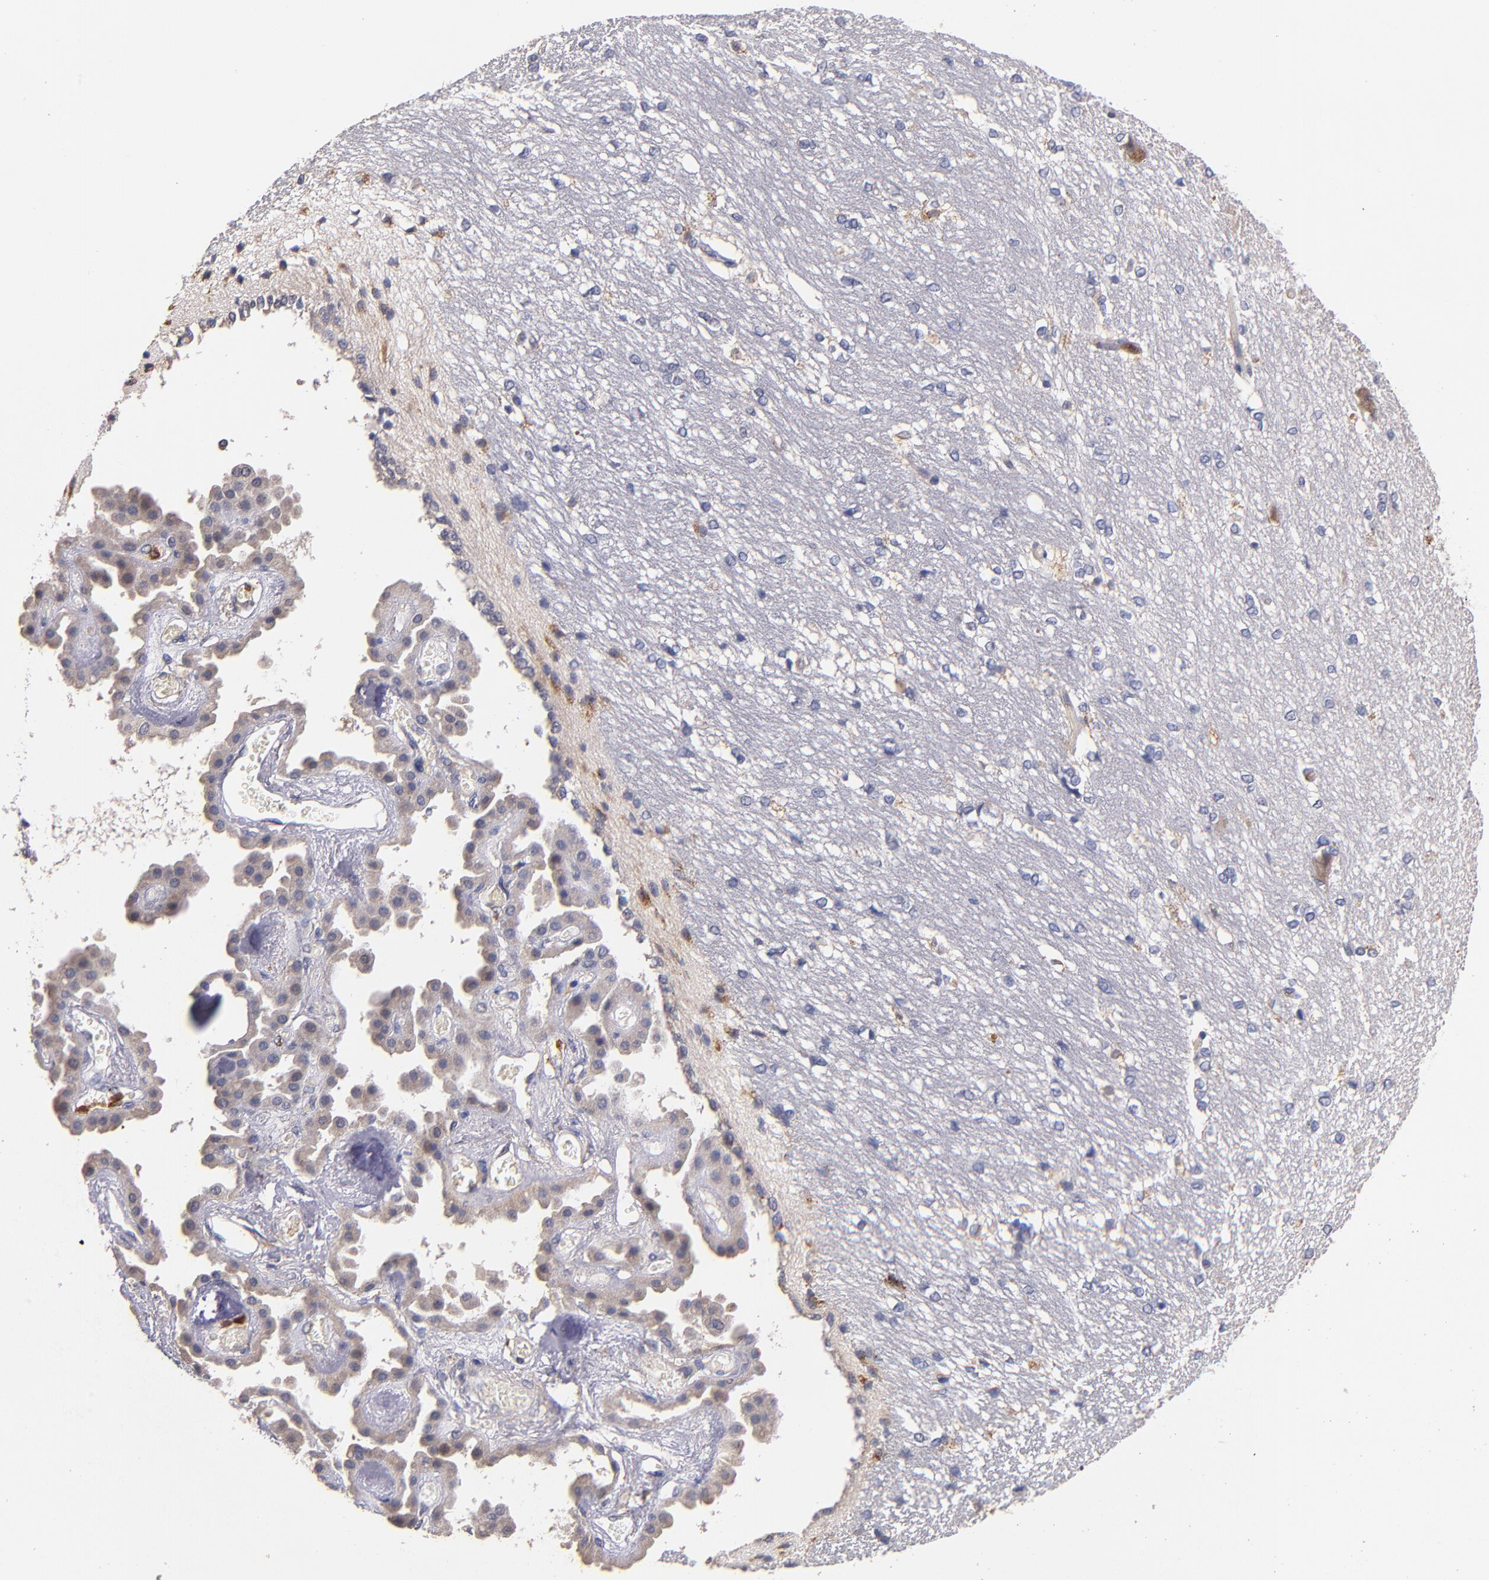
{"staining": {"intensity": "negative", "quantity": "none", "location": "none"}, "tissue": "hippocampus", "cell_type": "Glial cells", "image_type": "normal", "snomed": [{"axis": "morphology", "description": "Normal tissue, NOS"}, {"axis": "topography", "description": "Hippocampus"}], "caption": "IHC photomicrograph of unremarkable hippocampus: hippocampus stained with DAB reveals no significant protein staining in glial cells.", "gene": "TTLL12", "patient": {"sex": "female", "age": 19}}